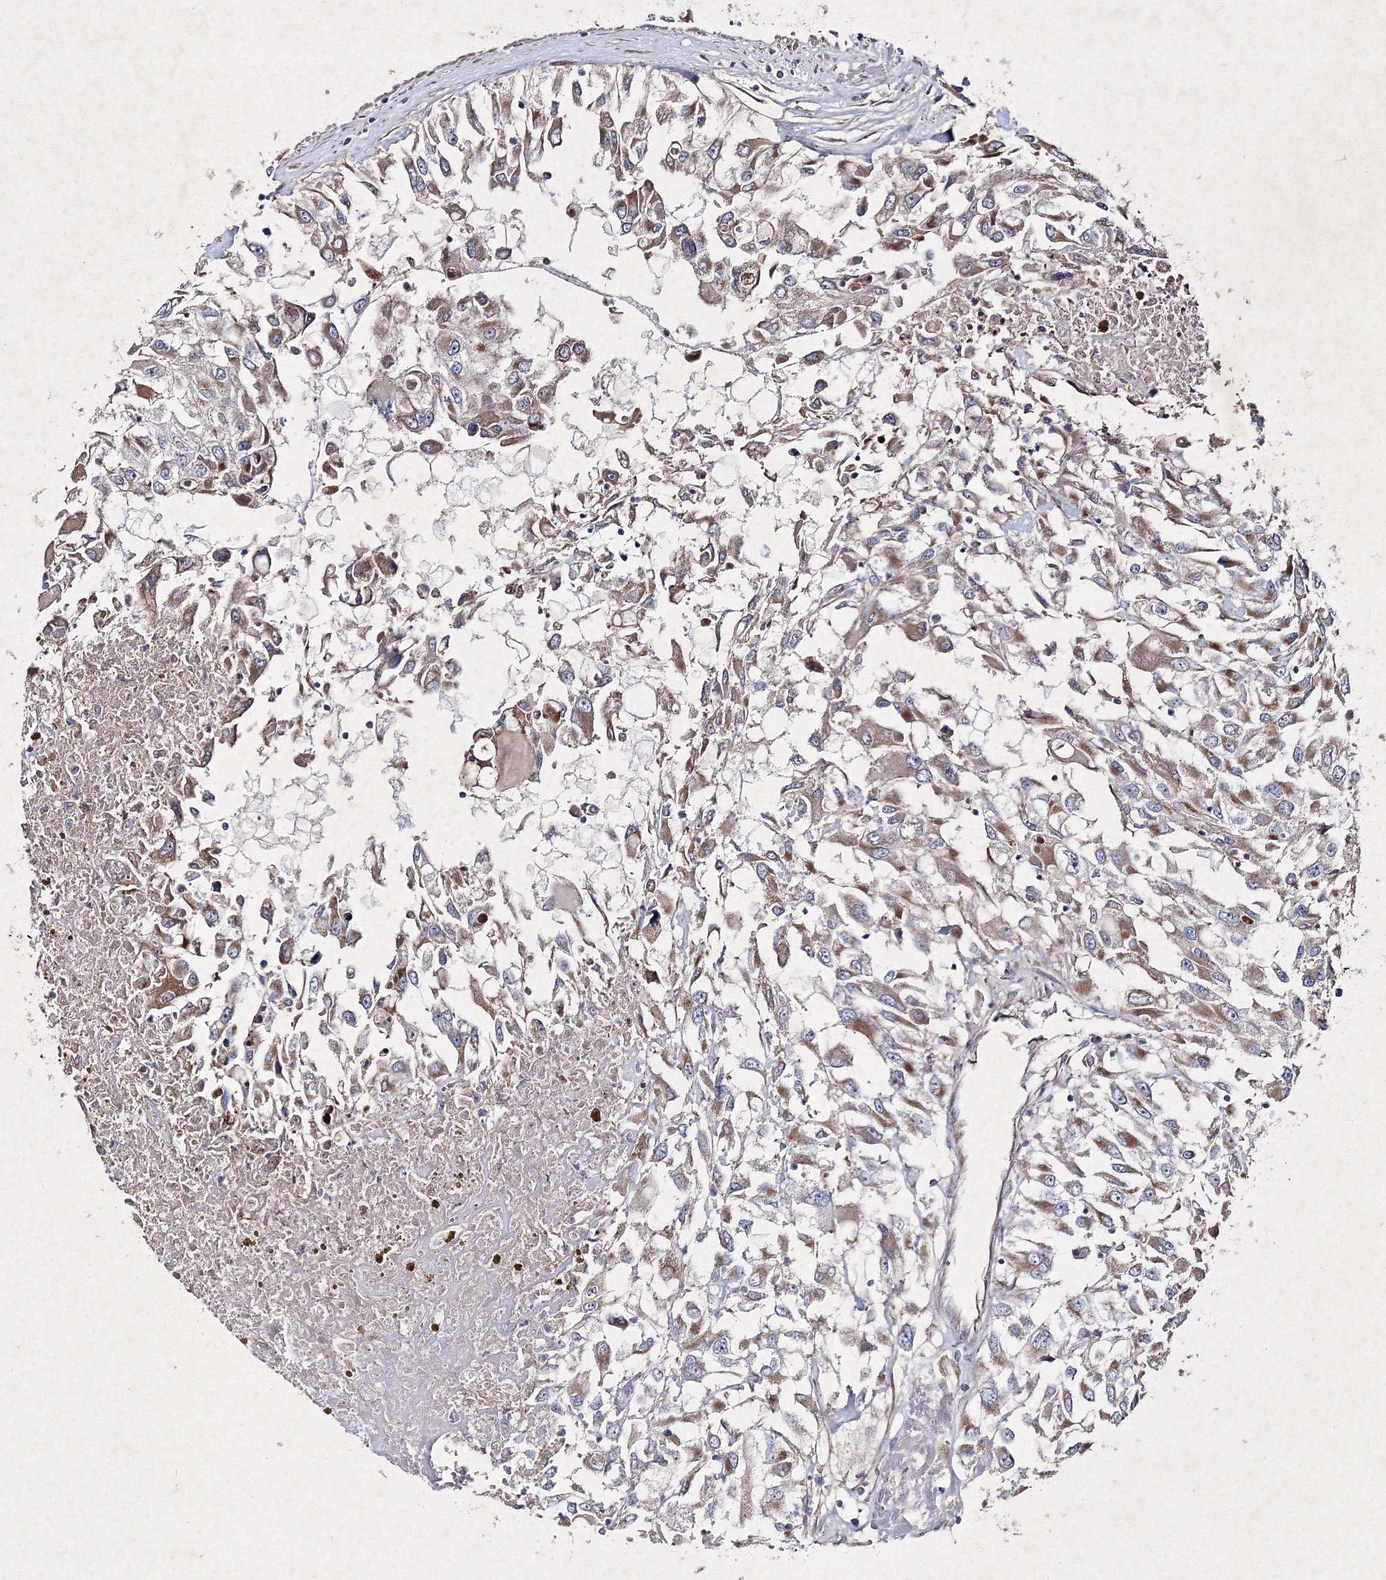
{"staining": {"intensity": "weak", "quantity": ">75%", "location": "cytoplasmic/membranous"}, "tissue": "renal cancer", "cell_type": "Tumor cells", "image_type": "cancer", "snomed": [{"axis": "morphology", "description": "Adenocarcinoma, NOS"}, {"axis": "topography", "description": "Kidney"}], "caption": "Immunohistochemistry of human renal cancer (adenocarcinoma) shows low levels of weak cytoplasmic/membranous expression in approximately >75% of tumor cells.", "gene": "GFM1", "patient": {"sex": "female", "age": 52}}